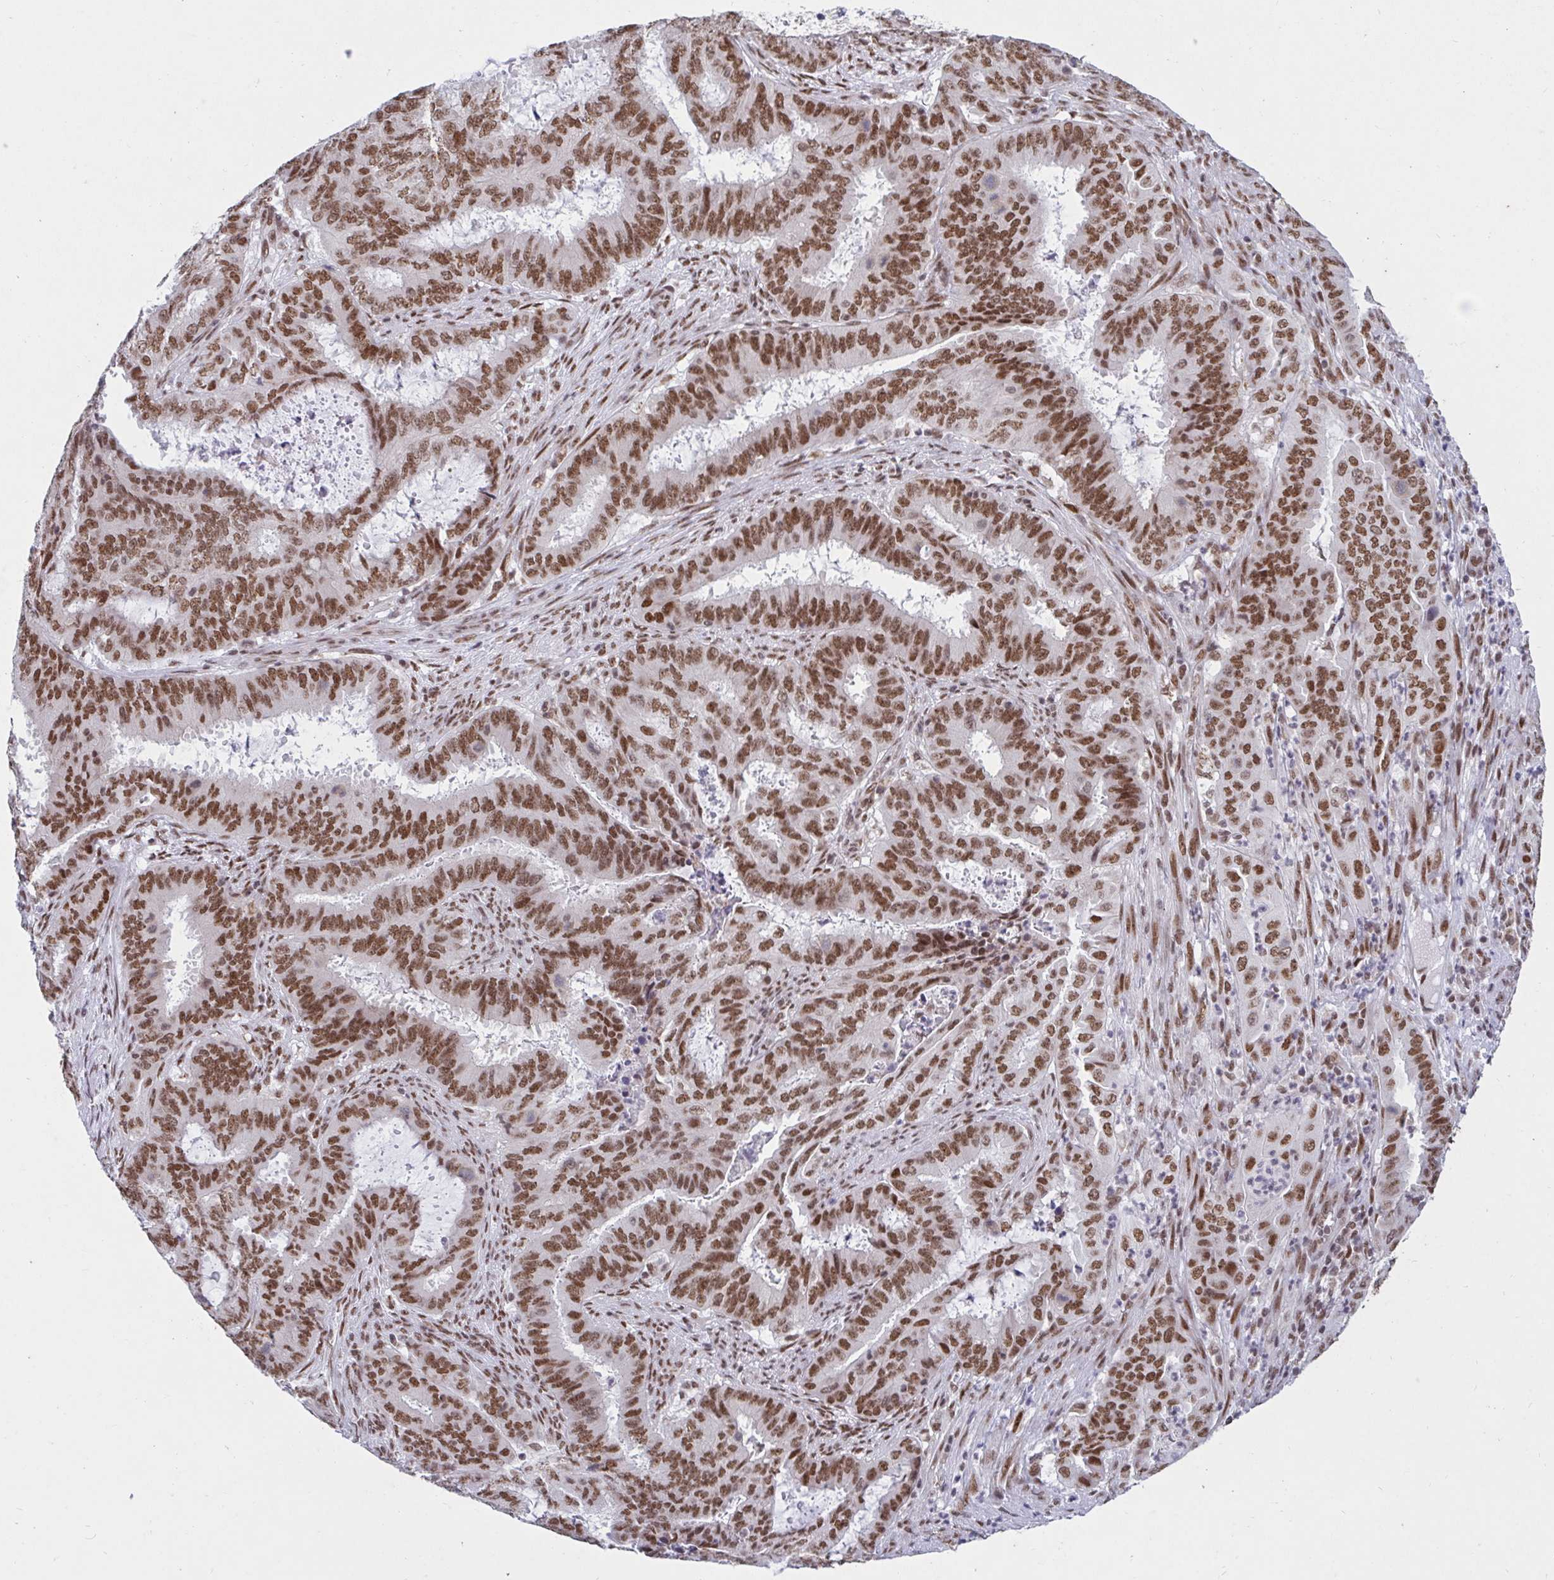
{"staining": {"intensity": "moderate", "quantity": ">75%", "location": "nuclear"}, "tissue": "endometrial cancer", "cell_type": "Tumor cells", "image_type": "cancer", "snomed": [{"axis": "morphology", "description": "Adenocarcinoma, NOS"}, {"axis": "topography", "description": "Endometrium"}], "caption": "The photomicrograph exhibits a brown stain indicating the presence of a protein in the nuclear of tumor cells in endometrial cancer (adenocarcinoma).", "gene": "PHF10", "patient": {"sex": "female", "age": 51}}